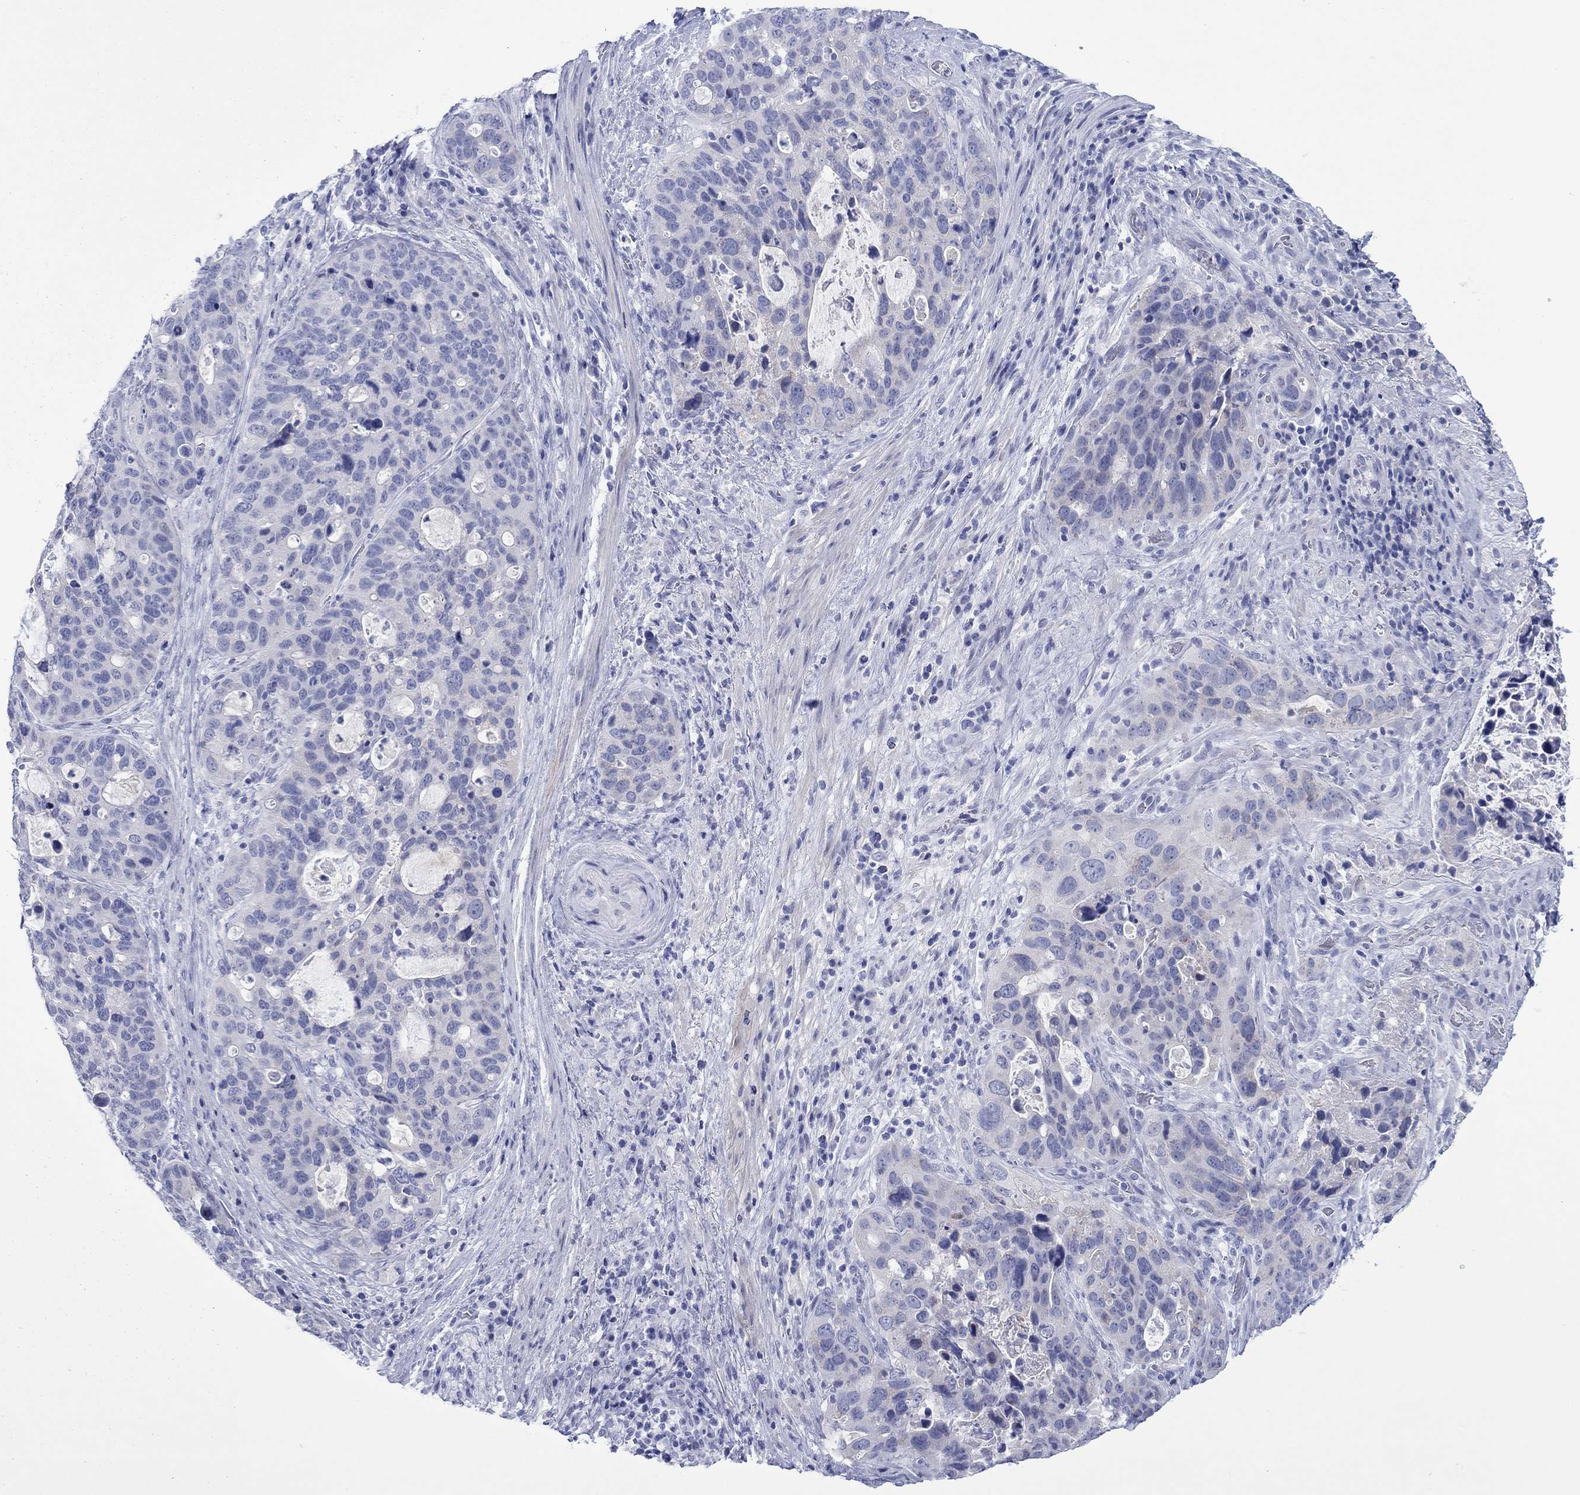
{"staining": {"intensity": "negative", "quantity": "none", "location": "none"}, "tissue": "stomach cancer", "cell_type": "Tumor cells", "image_type": "cancer", "snomed": [{"axis": "morphology", "description": "Adenocarcinoma, NOS"}, {"axis": "topography", "description": "Stomach"}], "caption": "DAB immunohistochemical staining of human adenocarcinoma (stomach) reveals no significant staining in tumor cells.", "gene": "MLANA", "patient": {"sex": "male", "age": 54}}